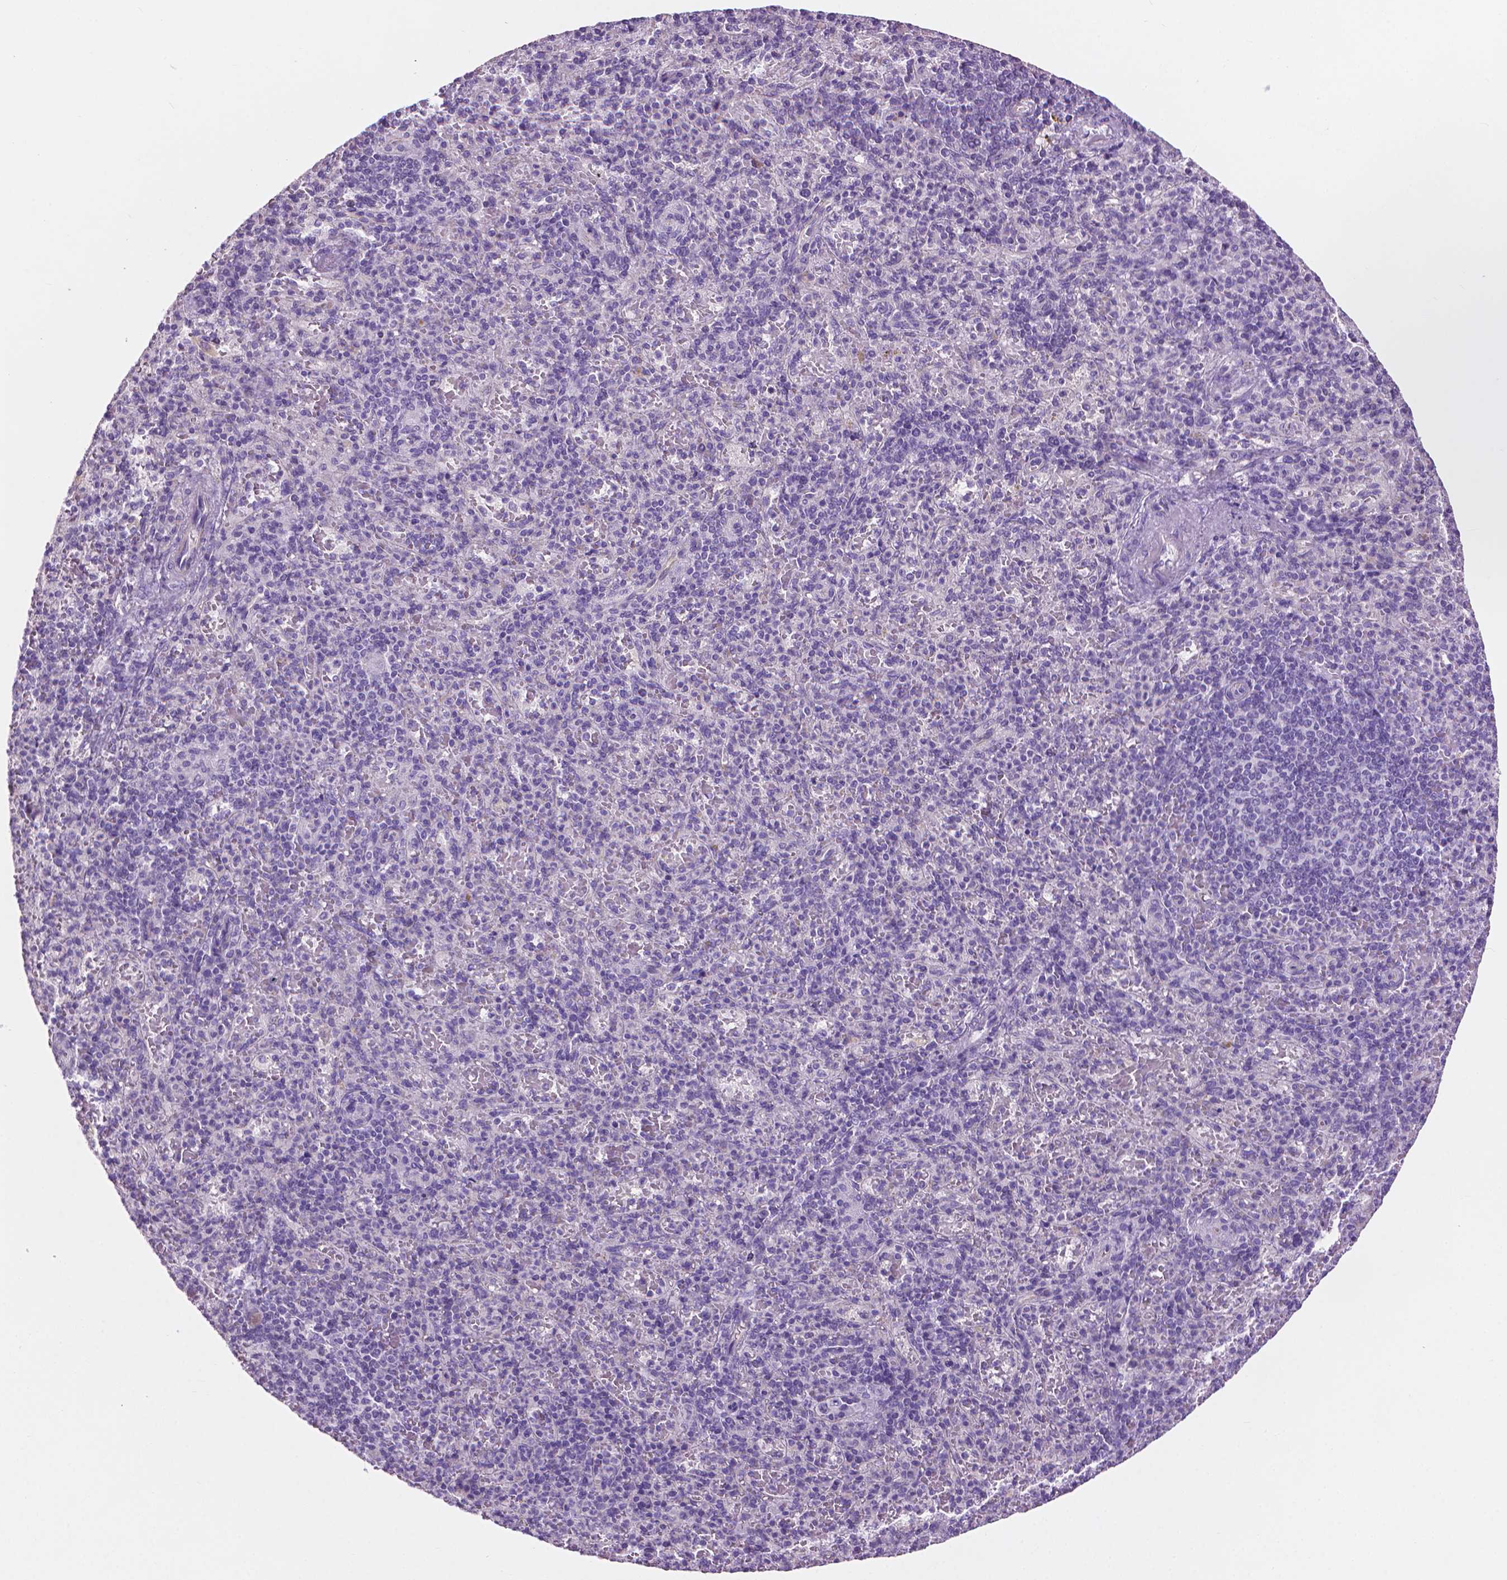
{"staining": {"intensity": "negative", "quantity": "none", "location": "none"}, "tissue": "spleen", "cell_type": "Cells in red pulp", "image_type": "normal", "snomed": [{"axis": "morphology", "description": "Normal tissue, NOS"}, {"axis": "topography", "description": "Spleen"}], "caption": "The image demonstrates no staining of cells in red pulp in benign spleen. The staining was performed using DAB to visualize the protein expression in brown, while the nuclei were stained in blue with hematoxylin (Magnification: 20x).", "gene": "KRT73", "patient": {"sex": "female", "age": 74}}